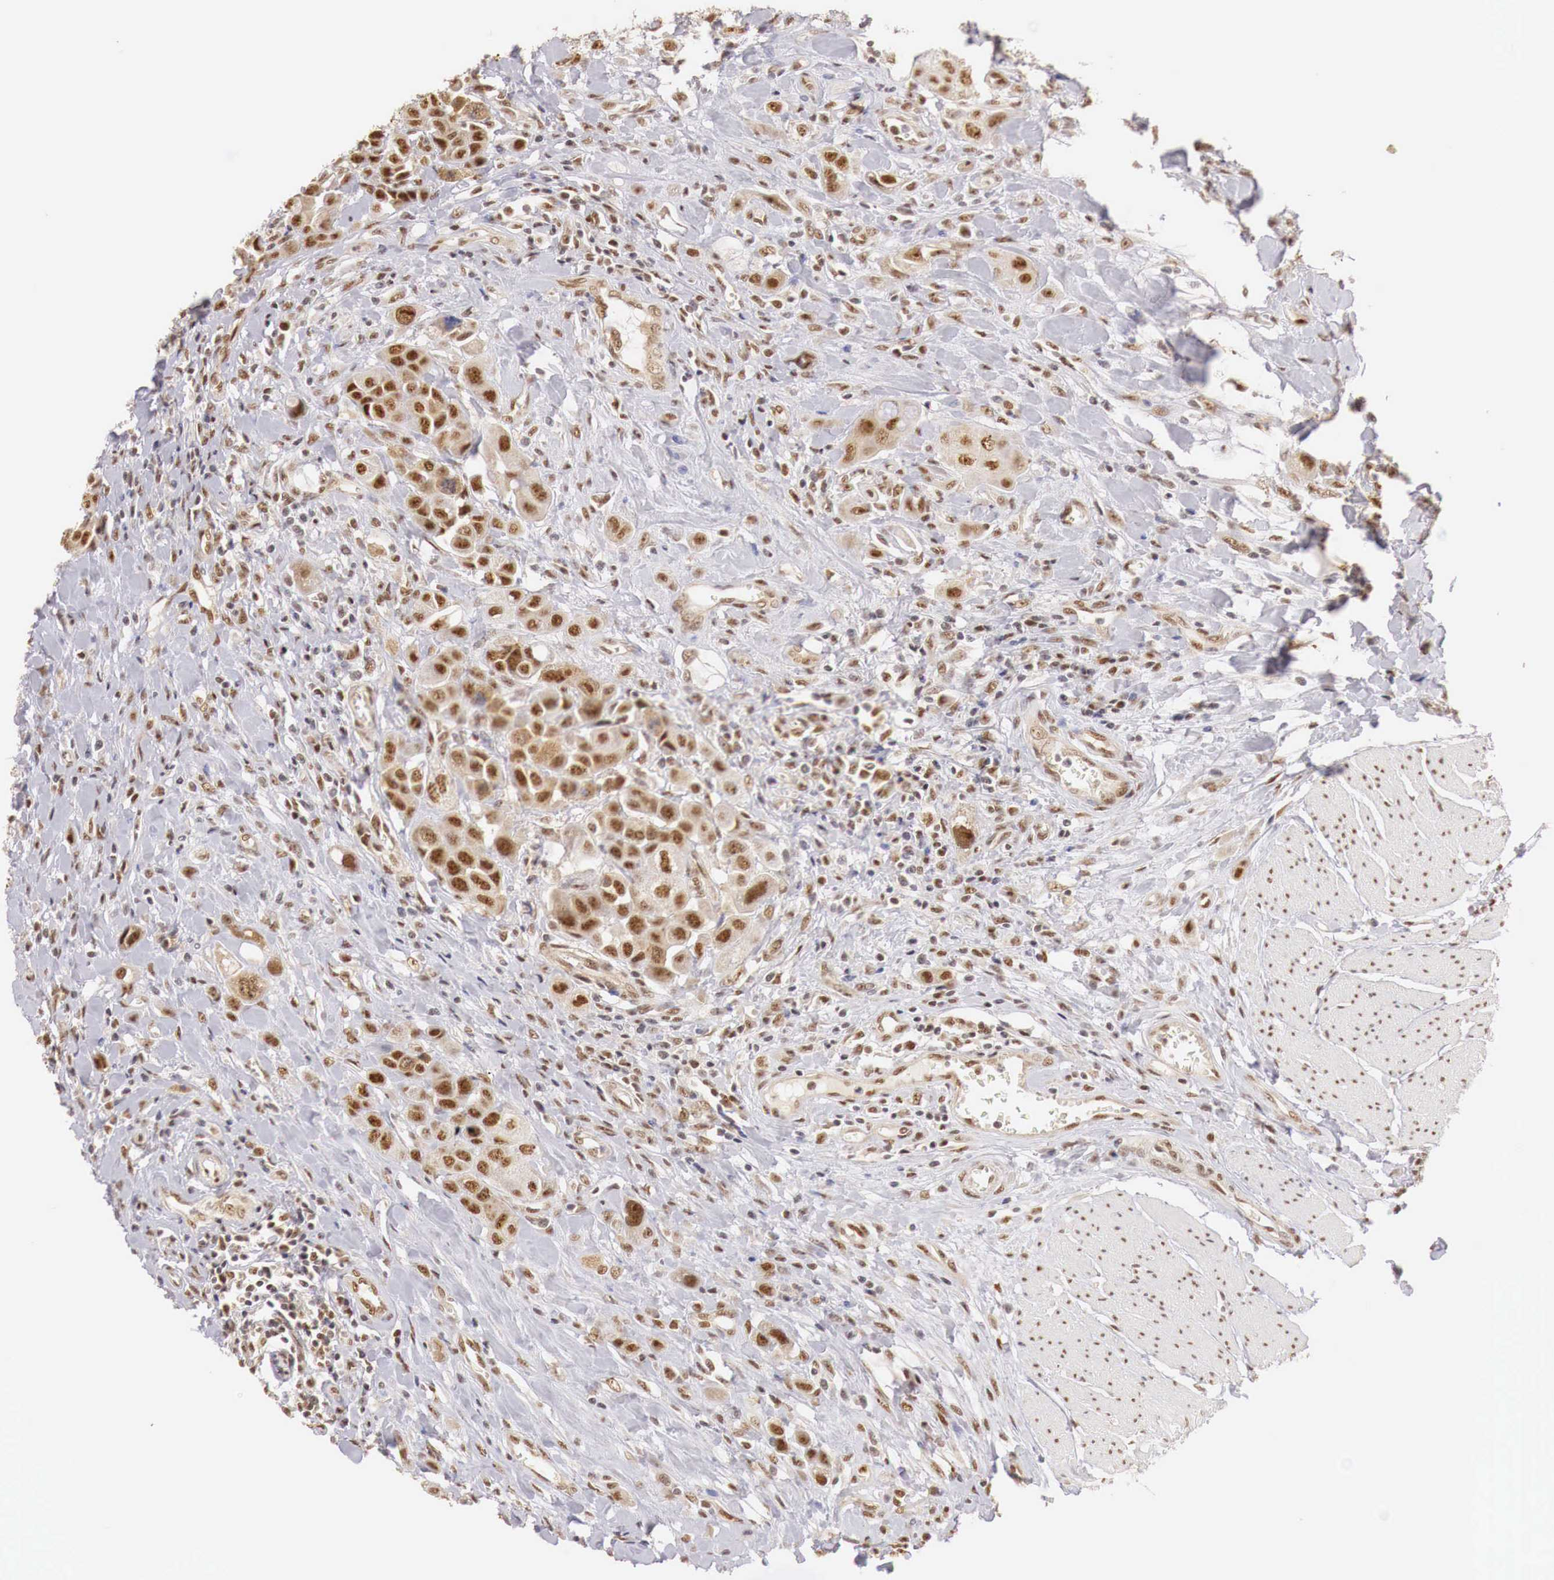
{"staining": {"intensity": "moderate", "quantity": ">75%", "location": "cytoplasmic/membranous,nuclear"}, "tissue": "urothelial cancer", "cell_type": "Tumor cells", "image_type": "cancer", "snomed": [{"axis": "morphology", "description": "Urothelial carcinoma, High grade"}, {"axis": "topography", "description": "Urinary bladder"}], "caption": "This photomicrograph reveals urothelial carcinoma (high-grade) stained with immunohistochemistry (IHC) to label a protein in brown. The cytoplasmic/membranous and nuclear of tumor cells show moderate positivity for the protein. Nuclei are counter-stained blue.", "gene": "GPKOW", "patient": {"sex": "male", "age": 50}}